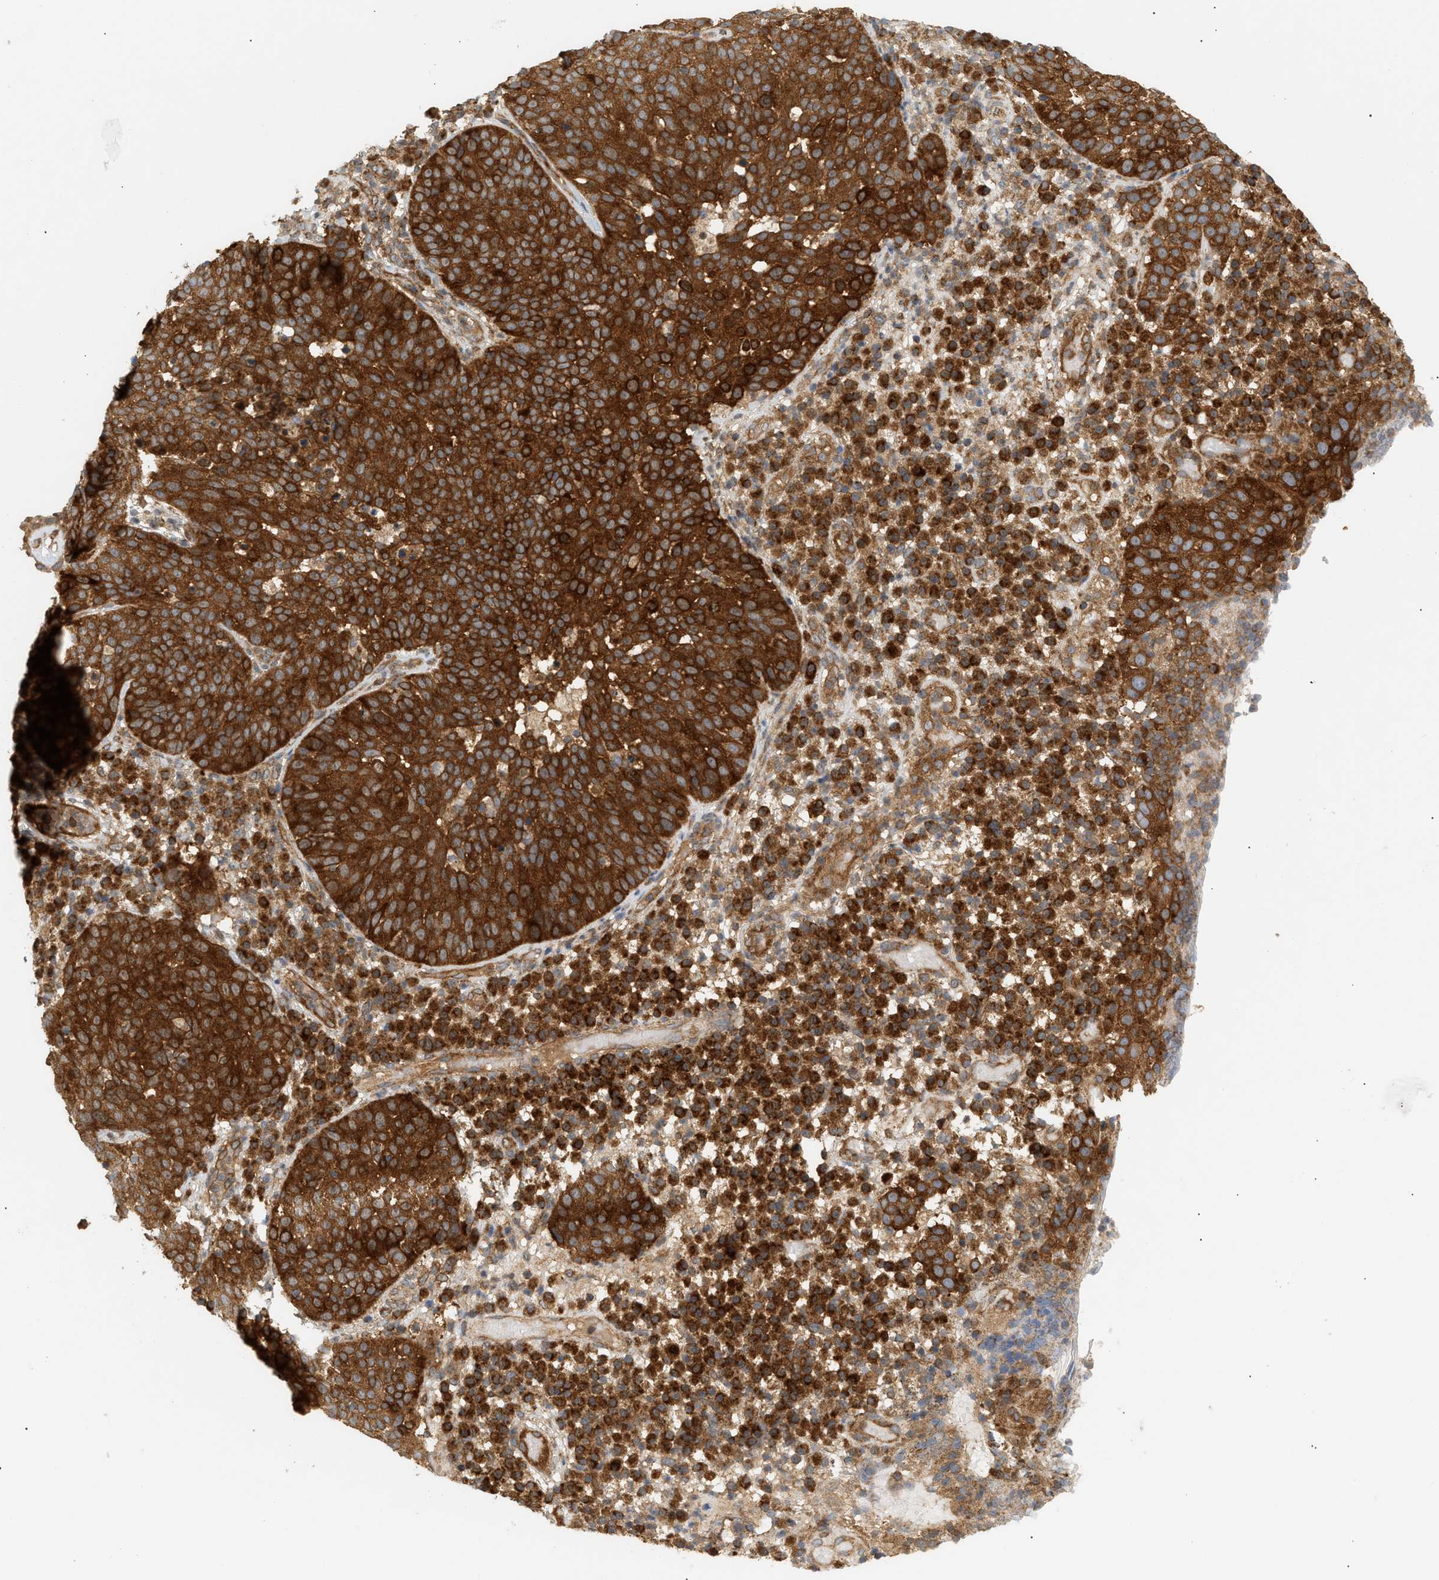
{"staining": {"intensity": "strong", "quantity": ">75%", "location": "cytoplasmic/membranous"}, "tissue": "skin cancer", "cell_type": "Tumor cells", "image_type": "cancer", "snomed": [{"axis": "morphology", "description": "Squamous cell carcinoma in situ, NOS"}, {"axis": "morphology", "description": "Squamous cell carcinoma, NOS"}, {"axis": "topography", "description": "Skin"}], "caption": "Immunohistochemical staining of skin cancer (squamous cell carcinoma) reveals high levels of strong cytoplasmic/membranous protein positivity in approximately >75% of tumor cells.", "gene": "SHC1", "patient": {"sex": "male", "age": 93}}